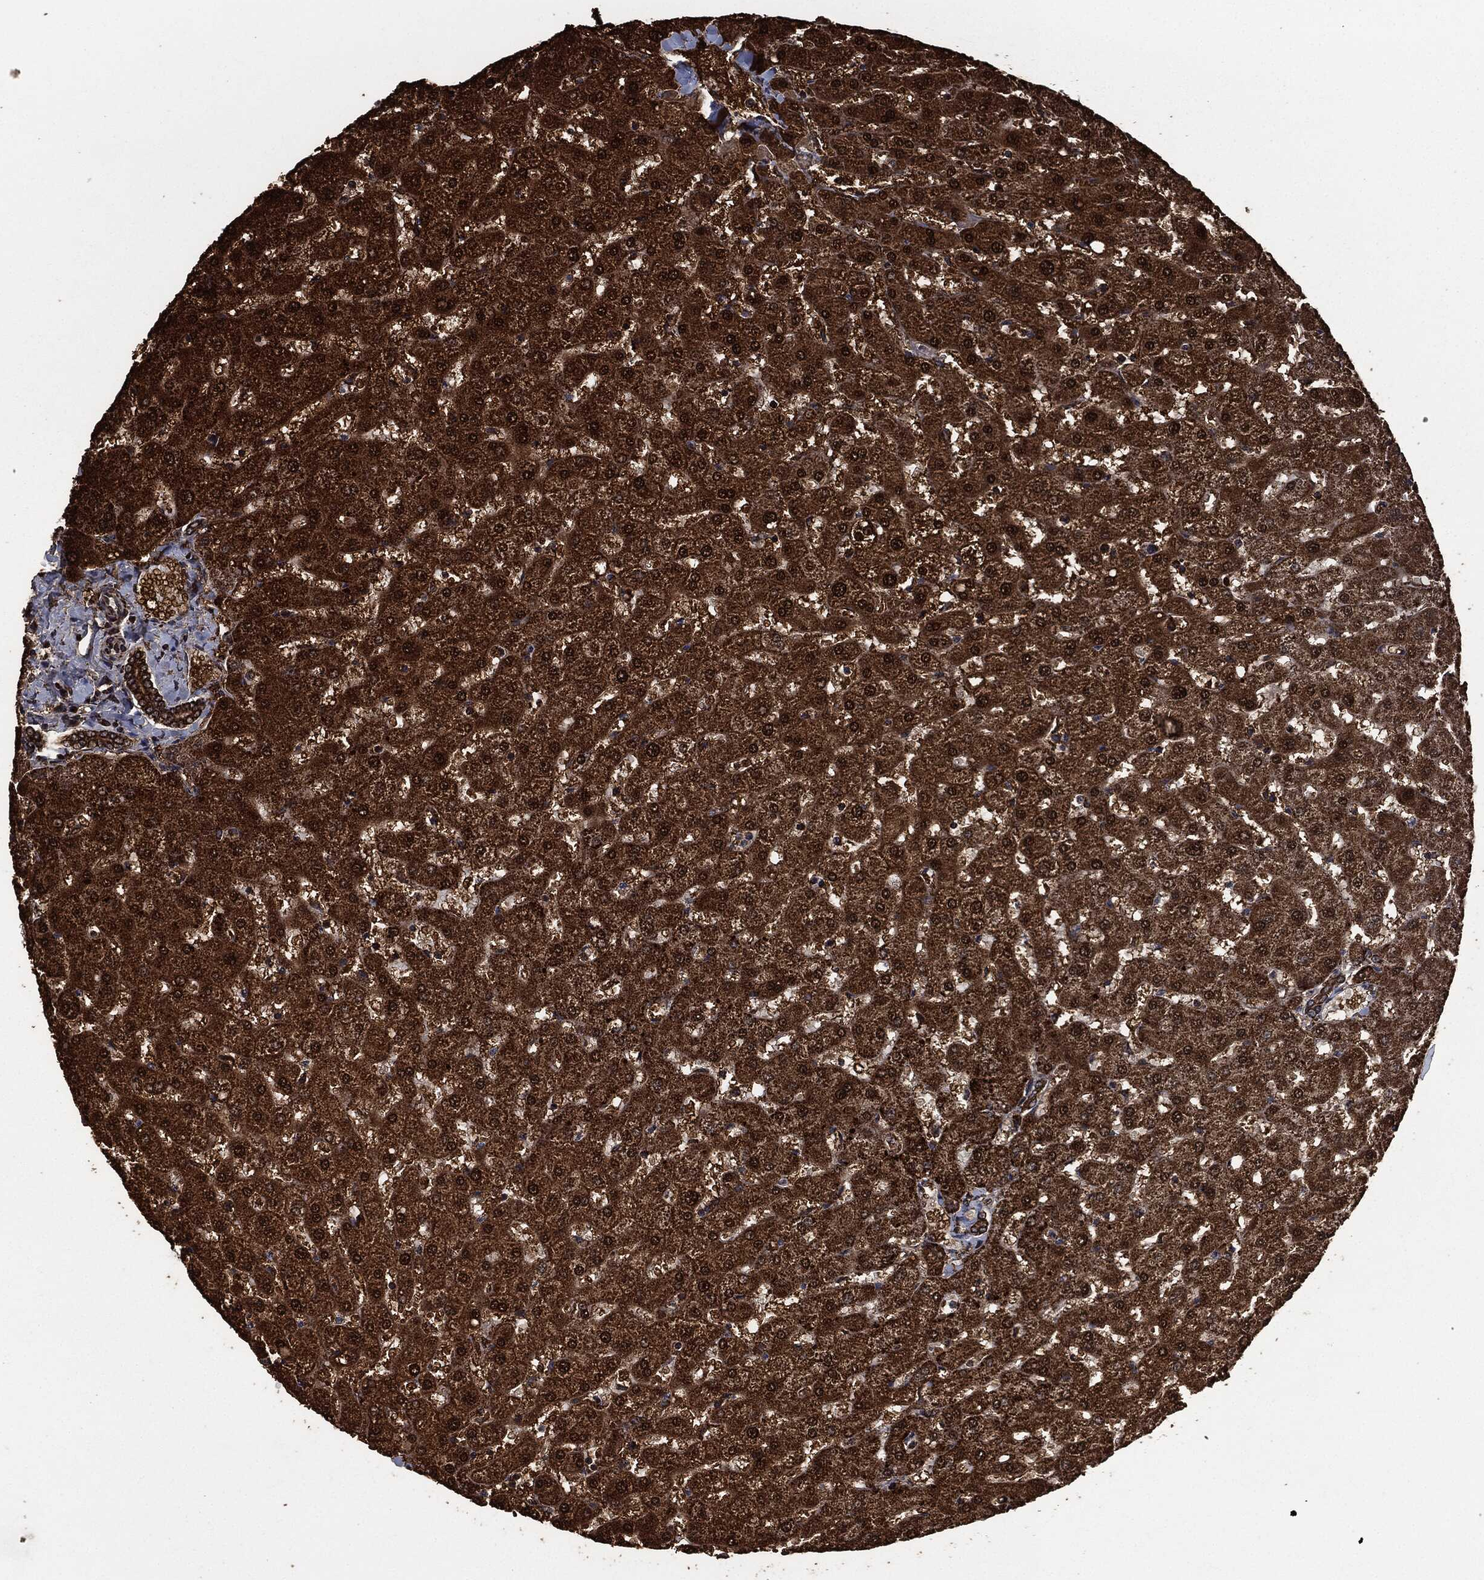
{"staining": {"intensity": "strong", "quantity": ">75%", "location": "cytoplasmic/membranous"}, "tissue": "liver", "cell_type": "Cholangiocytes", "image_type": "normal", "snomed": [{"axis": "morphology", "description": "Normal tissue, NOS"}, {"axis": "topography", "description": "Liver"}], "caption": "Immunohistochemical staining of unremarkable human liver shows >75% levels of strong cytoplasmic/membranous protein staining in approximately >75% of cholangiocytes.", "gene": "LIG3", "patient": {"sex": "female", "age": 50}}